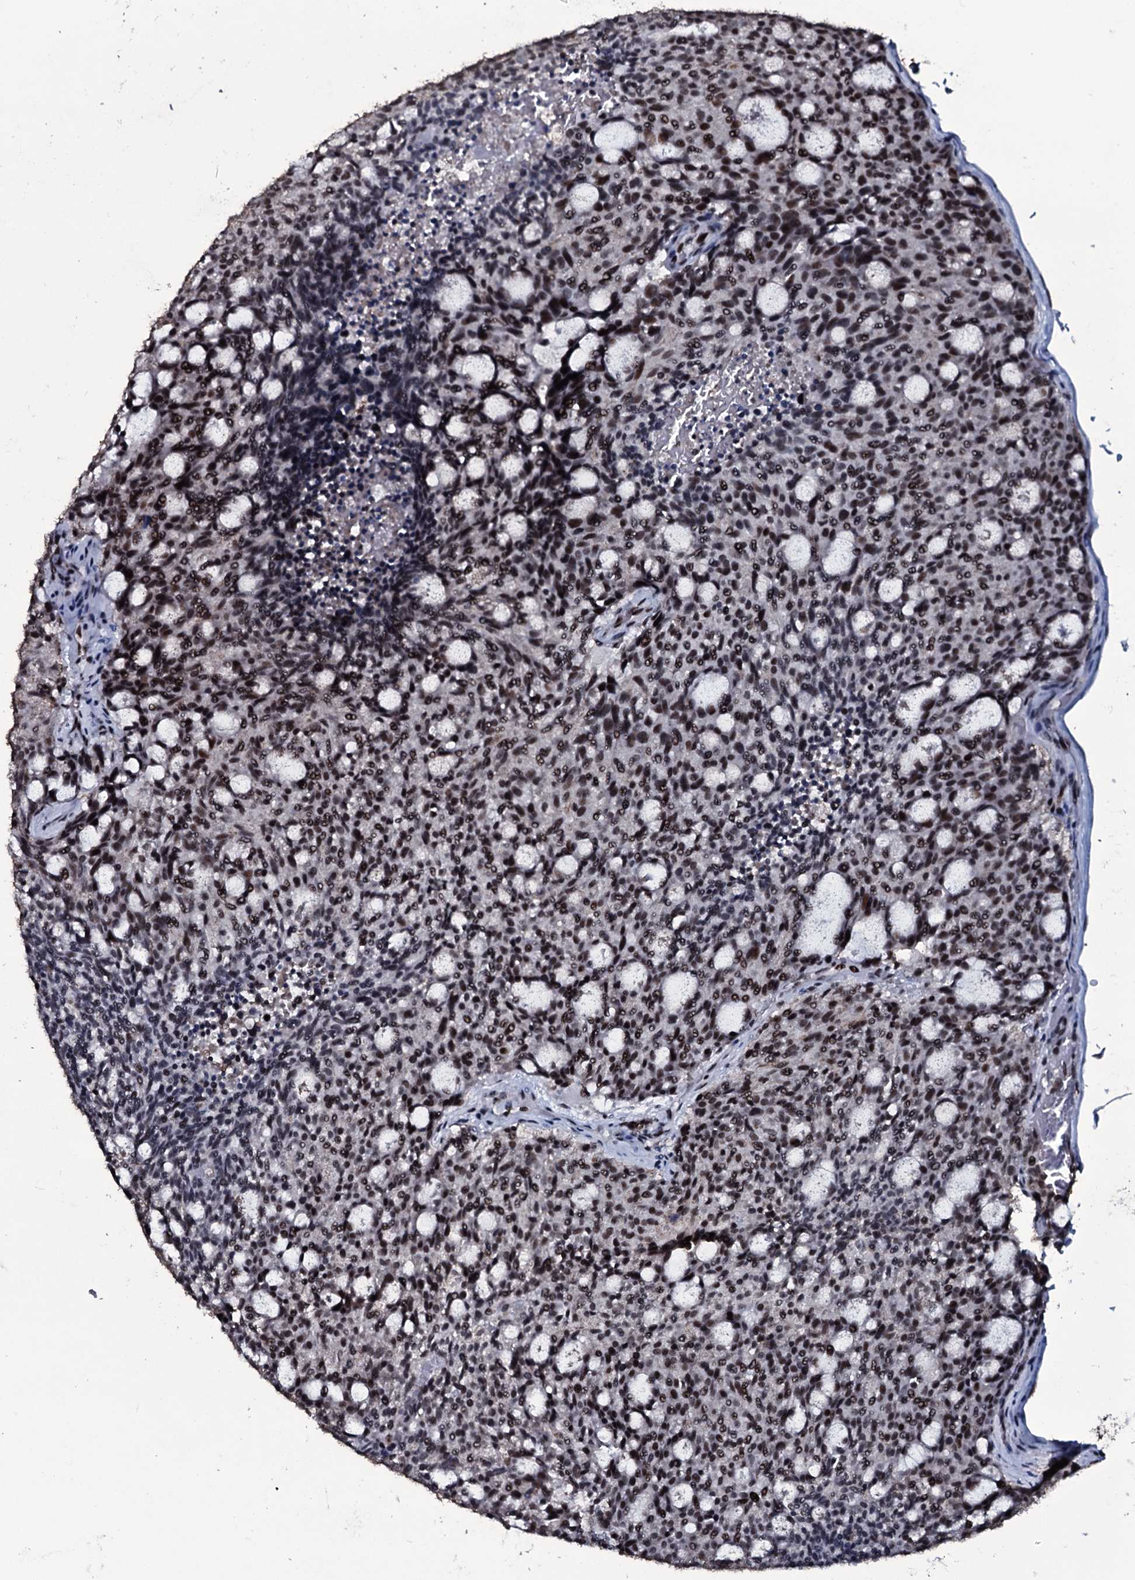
{"staining": {"intensity": "moderate", "quantity": ">75%", "location": "nuclear"}, "tissue": "carcinoid", "cell_type": "Tumor cells", "image_type": "cancer", "snomed": [{"axis": "morphology", "description": "Carcinoid, malignant, NOS"}, {"axis": "topography", "description": "Pancreas"}], "caption": "About >75% of tumor cells in carcinoid exhibit moderate nuclear protein positivity as visualized by brown immunohistochemical staining.", "gene": "ZMIZ2", "patient": {"sex": "female", "age": 54}}